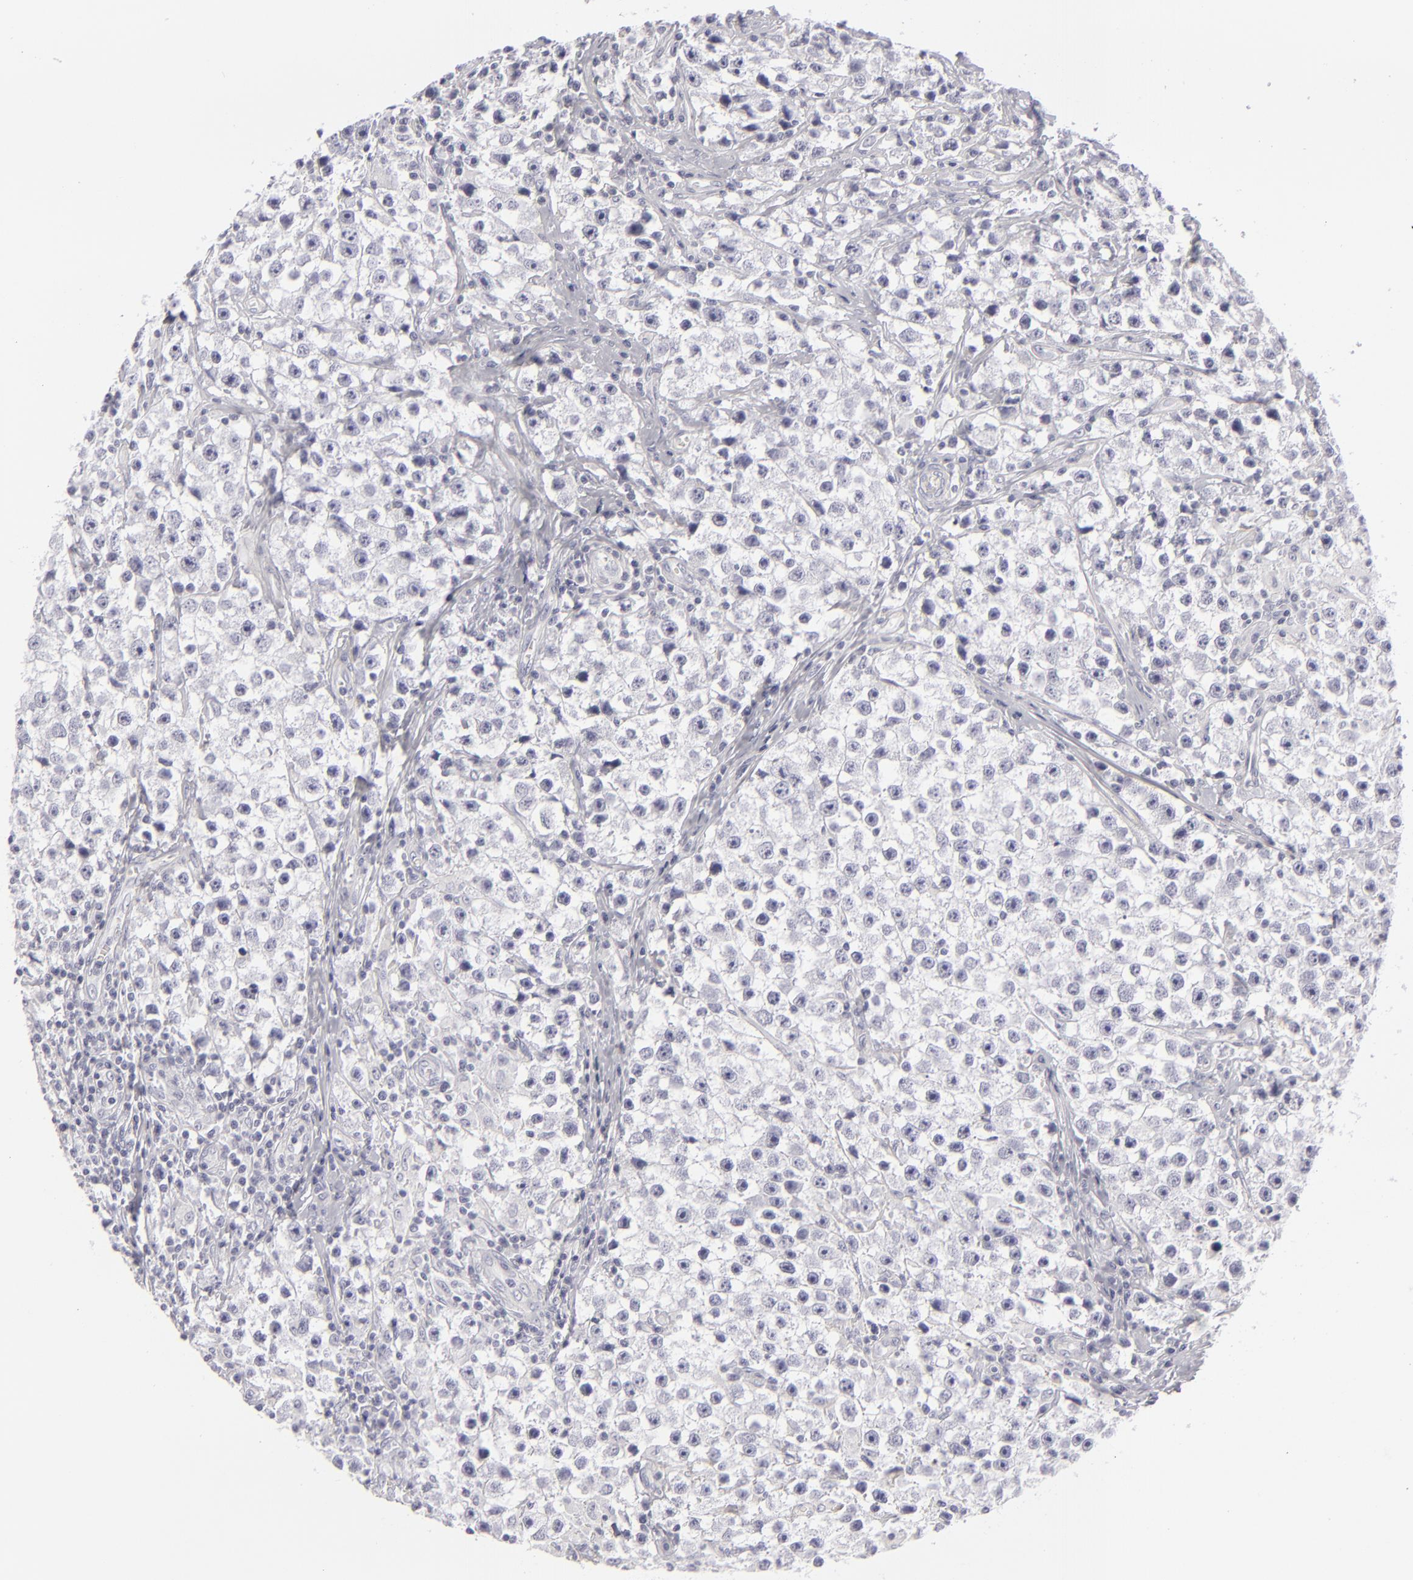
{"staining": {"intensity": "negative", "quantity": "none", "location": "none"}, "tissue": "testis cancer", "cell_type": "Tumor cells", "image_type": "cancer", "snomed": [{"axis": "morphology", "description": "Seminoma, NOS"}, {"axis": "topography", "description": "Testis"}], "caption": "Tumor cells show no significant staining in testis seminoma.", "gene": "C9", "patient": {"sex": "male", "age": 35}}